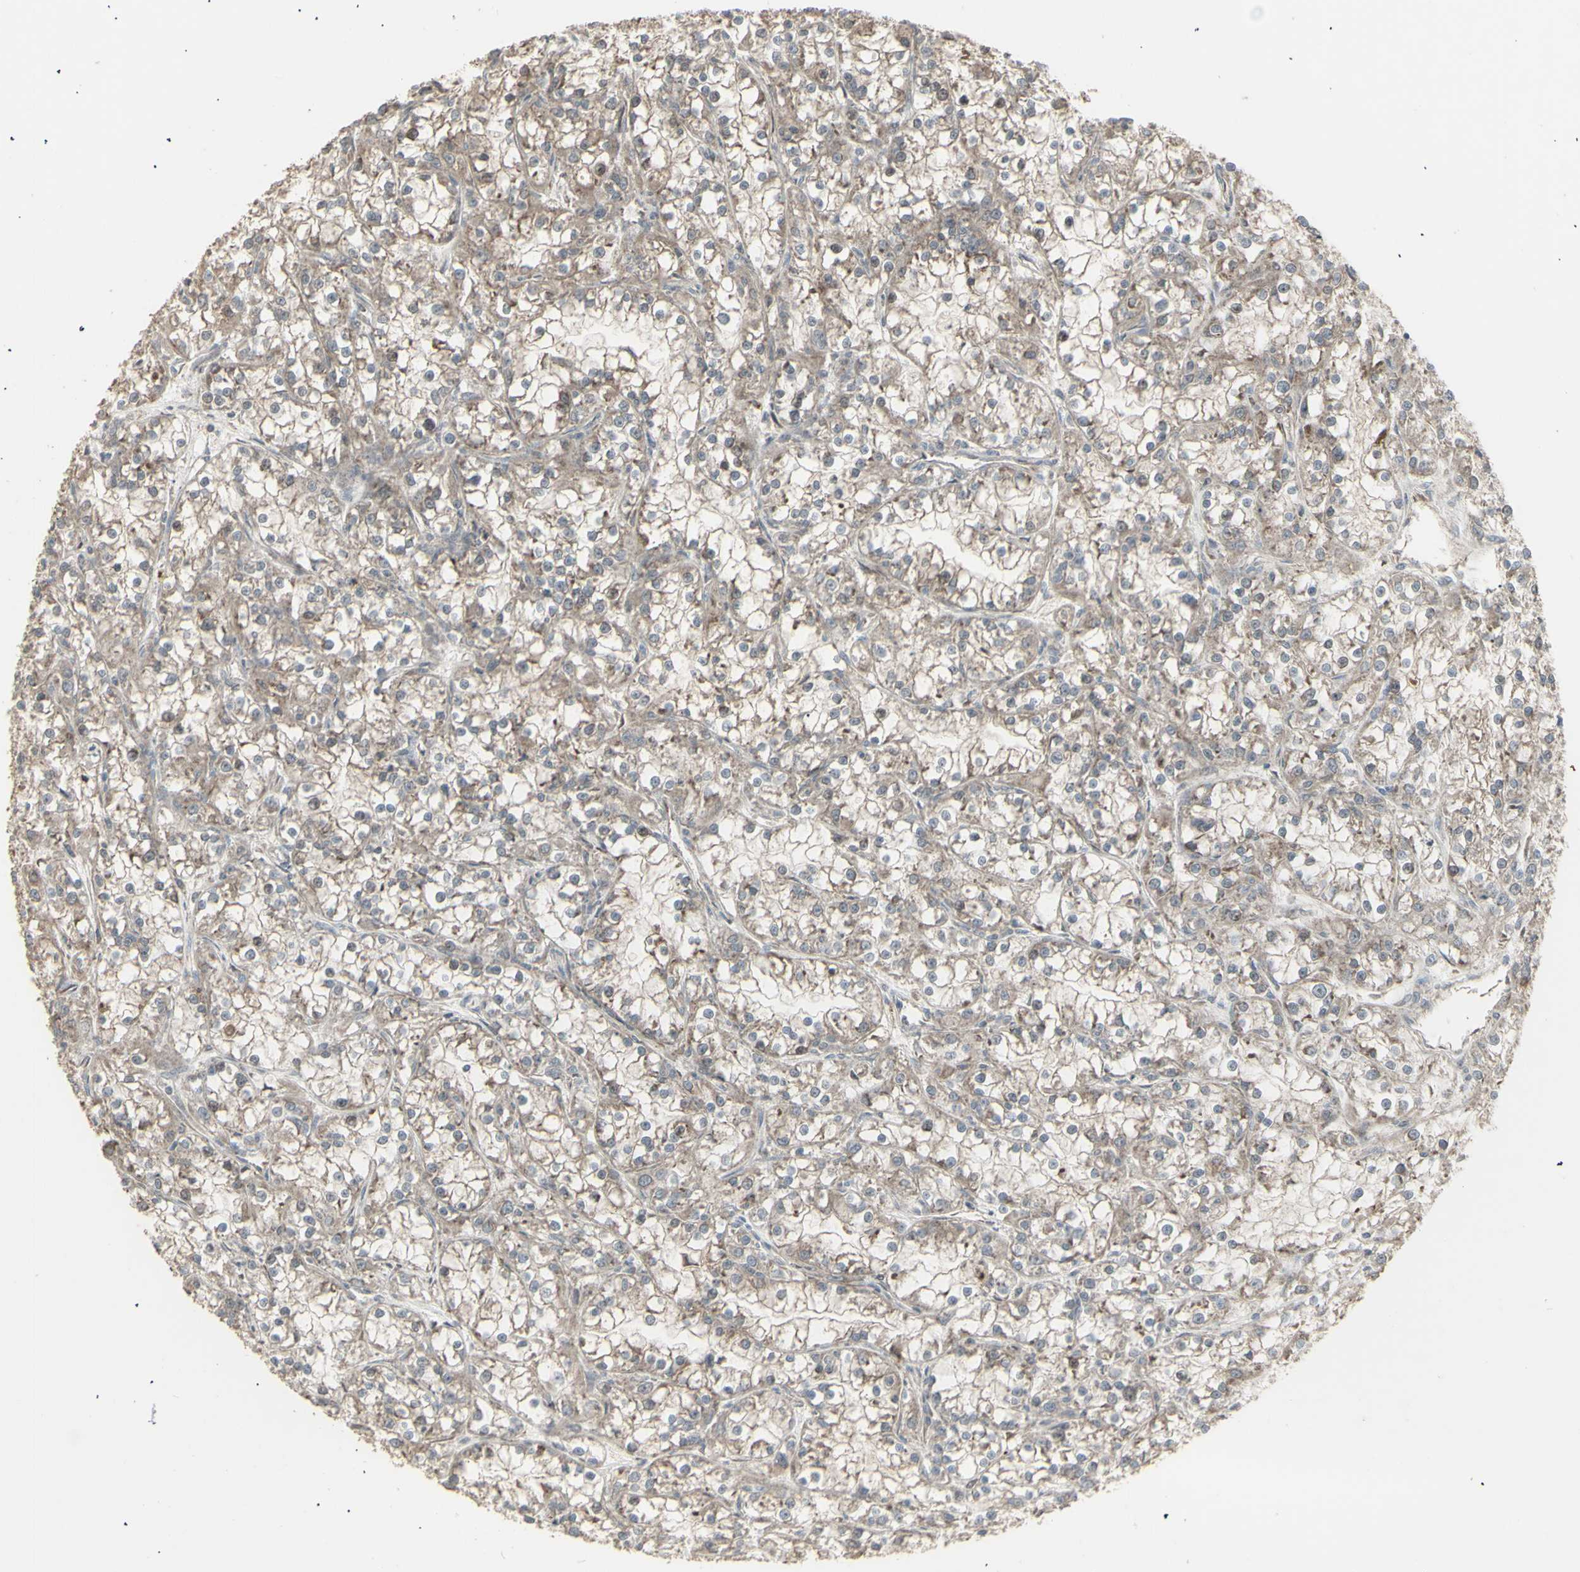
{"staining": {"intensity": "moderate", "quantity": ">75%", "location": "cytoplasmic/membranous"}, "tissue": "renal cancer", "cell_type": "Tumor cells", "image_type": "cancer", "snomed": [{"axis": "morphology", "description": "Adenocarcinoma, NOS"}, {"axis": "topography", "description": "Kidney"}], "caption": "The image shows staining of renal cancer (adenocarcinoma), revealing moderate cytoplasmic/membranous protein positivity (brown color) within tumor cells. The protein of interest is shown in brown color, while the nuclei are stained blue.", "gene": "RNASEL", "patient": {"sex": "female", "age": 52}}